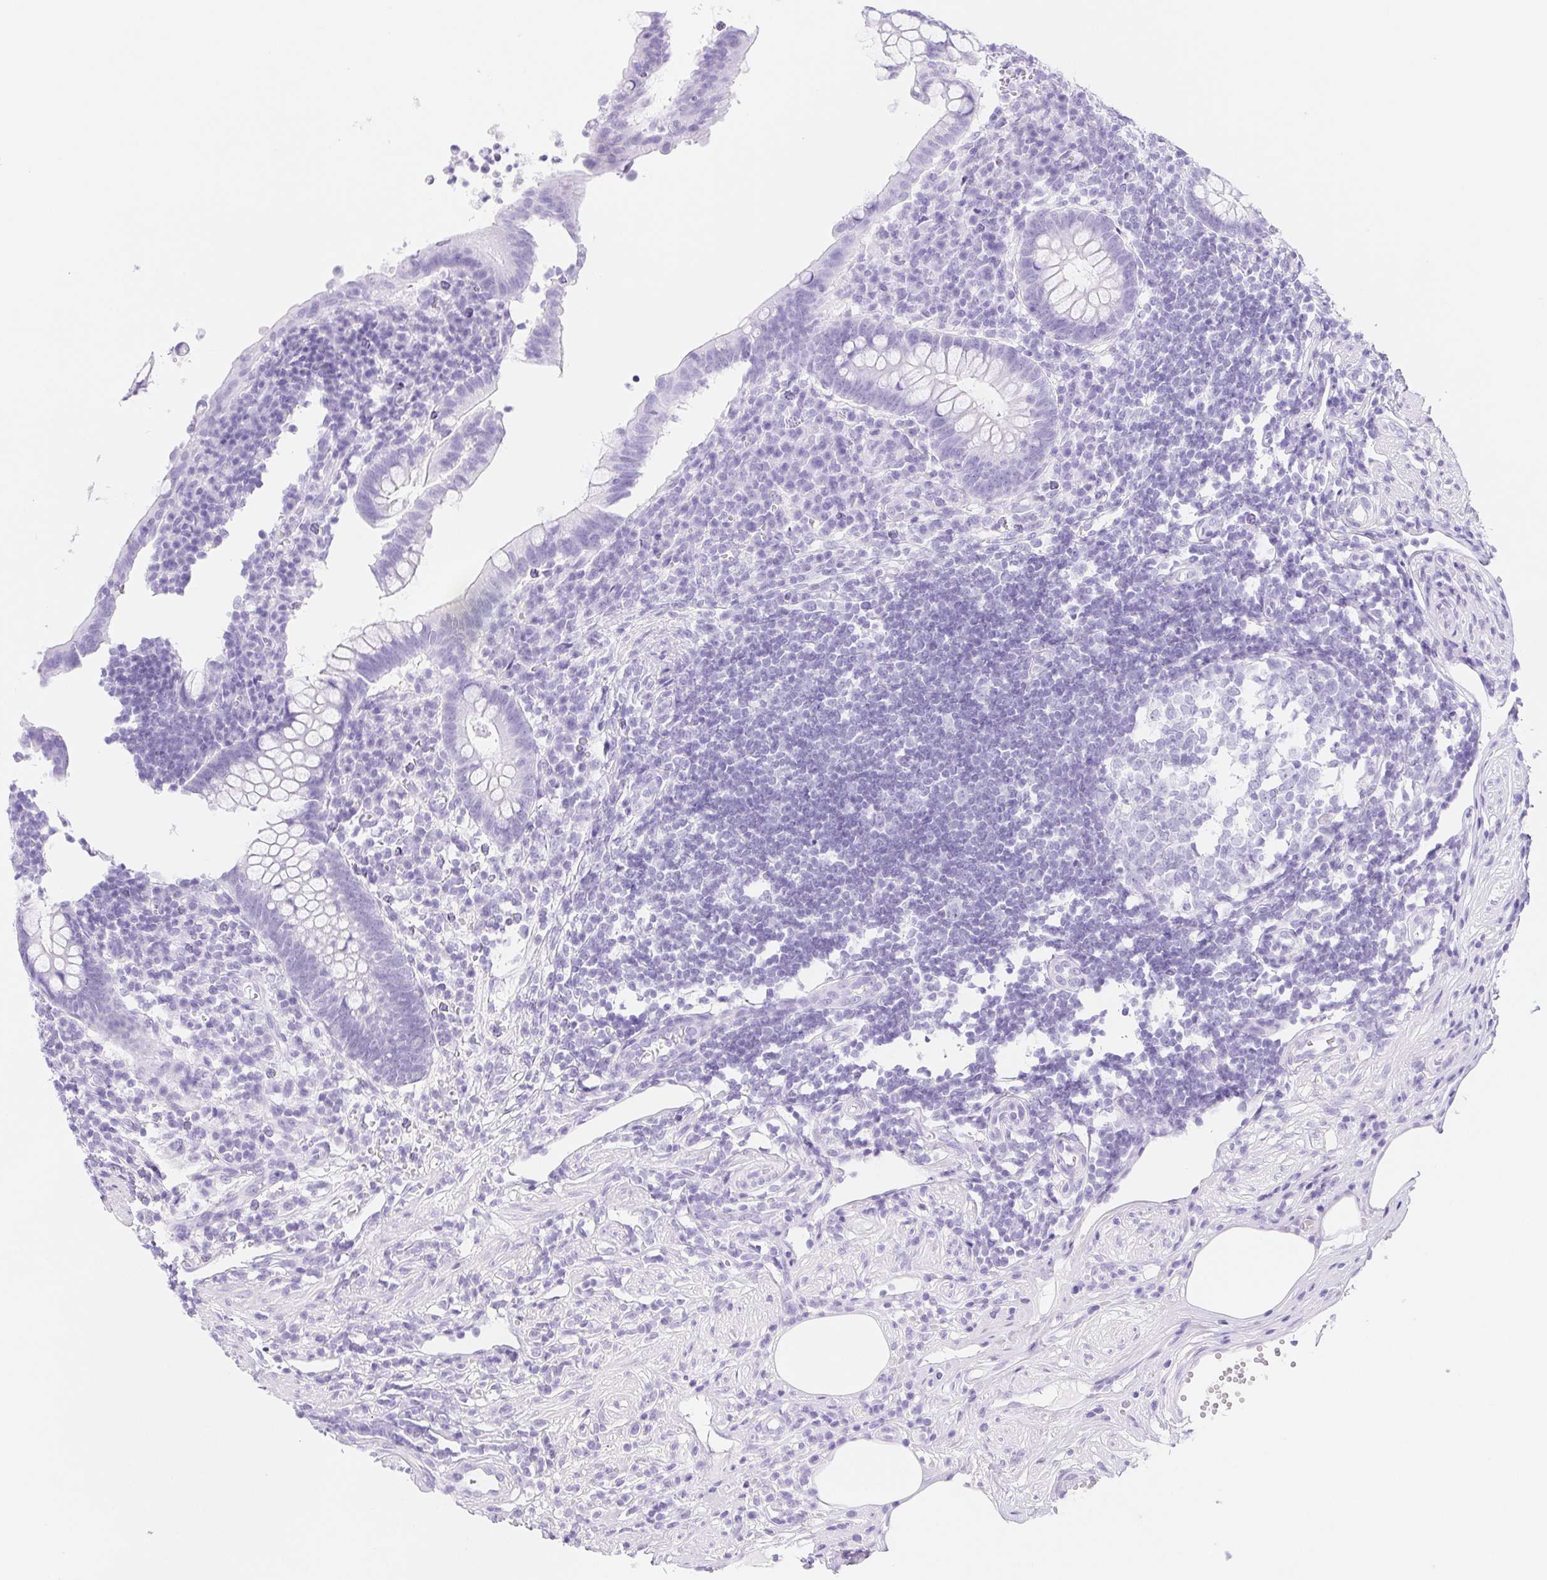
{"staining": {"intensity": "negative", "quantity": "none", "location": "none"}, "tissue": "appendix", "cell_type": "Glandular cells", "image_type": "normal", "snomed": [{"axis": "morphology", "description": "Normal tissue, NOS"}, {"axis": "topography", "description": "Appendix"}], "caption": "The image shows no staining of glandular cells in normal appendix. (DAB (3,3'-diaminobenzidine) immunohistochemistry visualized using brightfield microscopy, high magnification).", "gene": "DYNC2LI1", "patient": {"sex": "female", "age": 56}}